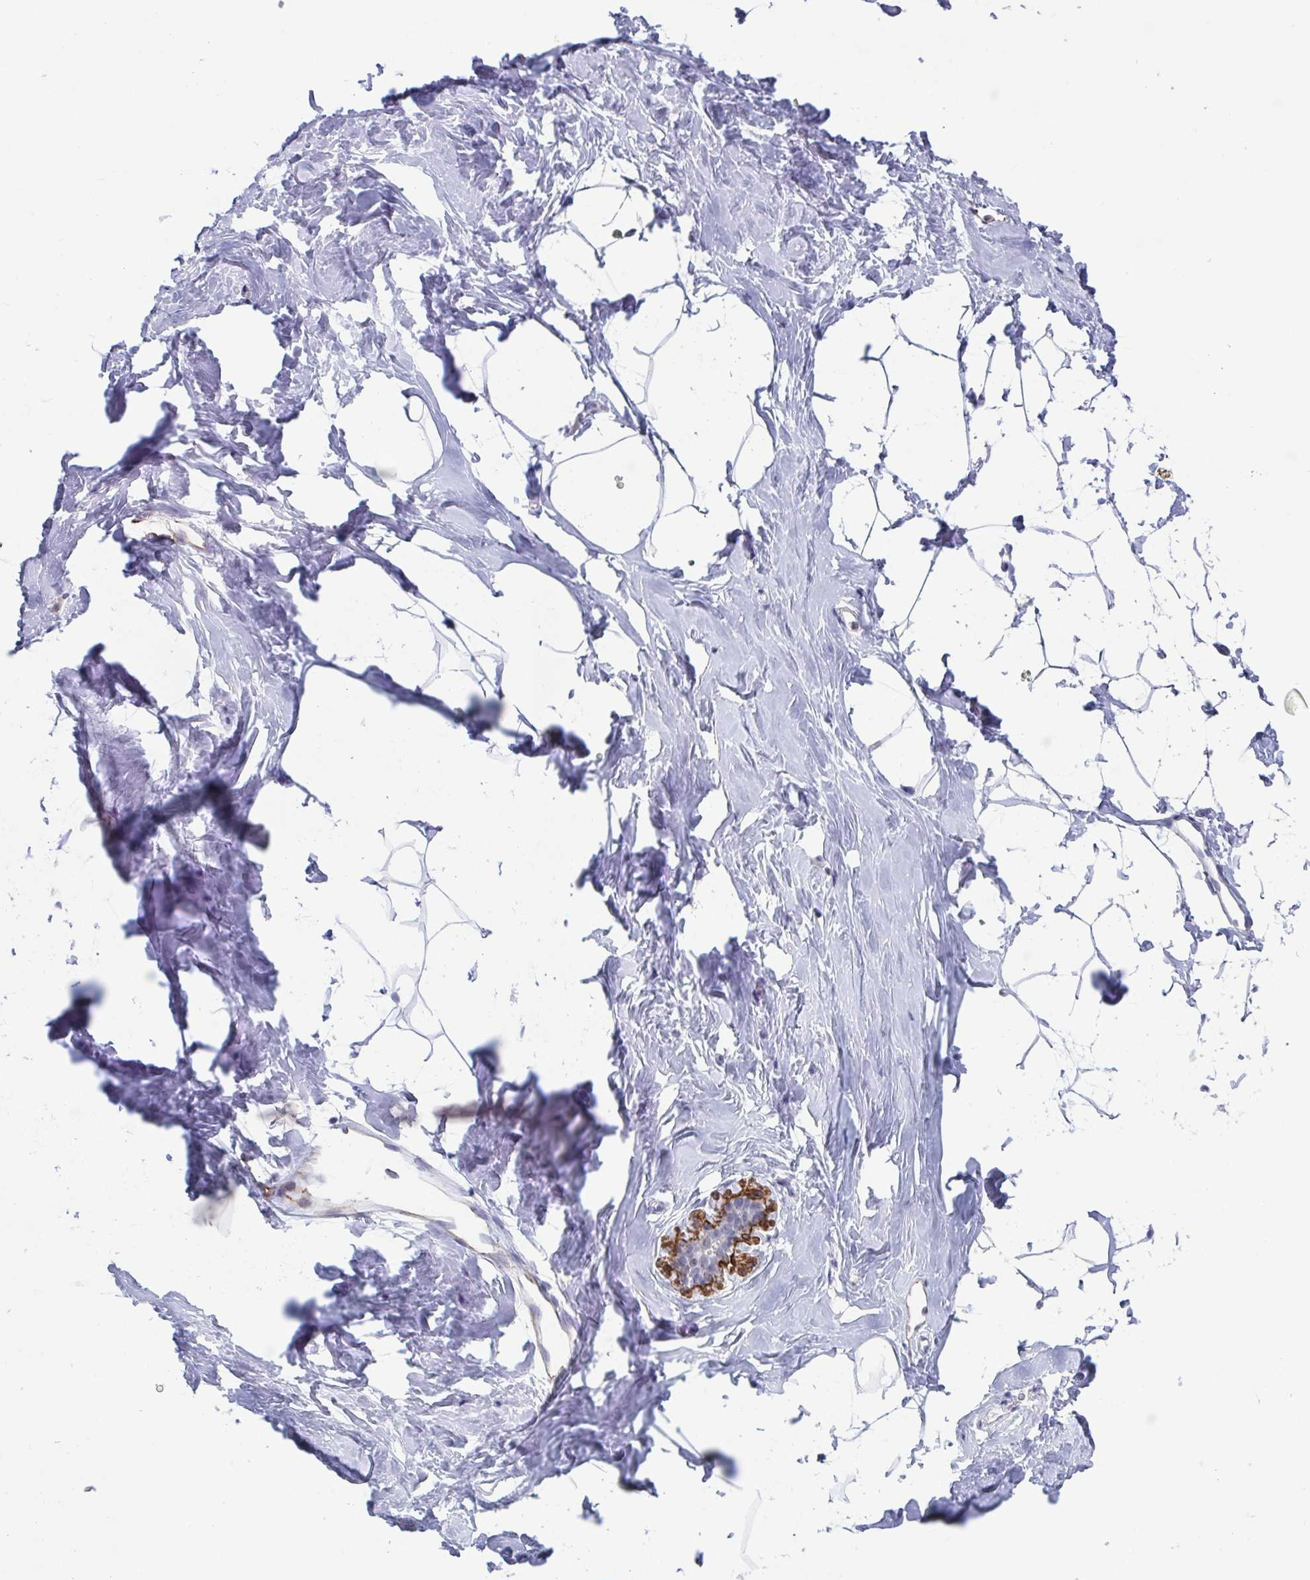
{"staining": {"intensity": "negative", "quantity": "none", "location": "none"}, "tissue": "breast", "cell_type": "Adipocytes", "image_type": "normal", "snomed": [{"axis": "morphology", "description": "Normal tissue, NOS"}, {"axis": "topography", "description": "Breast"}], "caption": "The image reveals no staining of adipocytes in normal breast.", "gene": "TMEM92", "patient": {"sex": "female", "age": 32}}